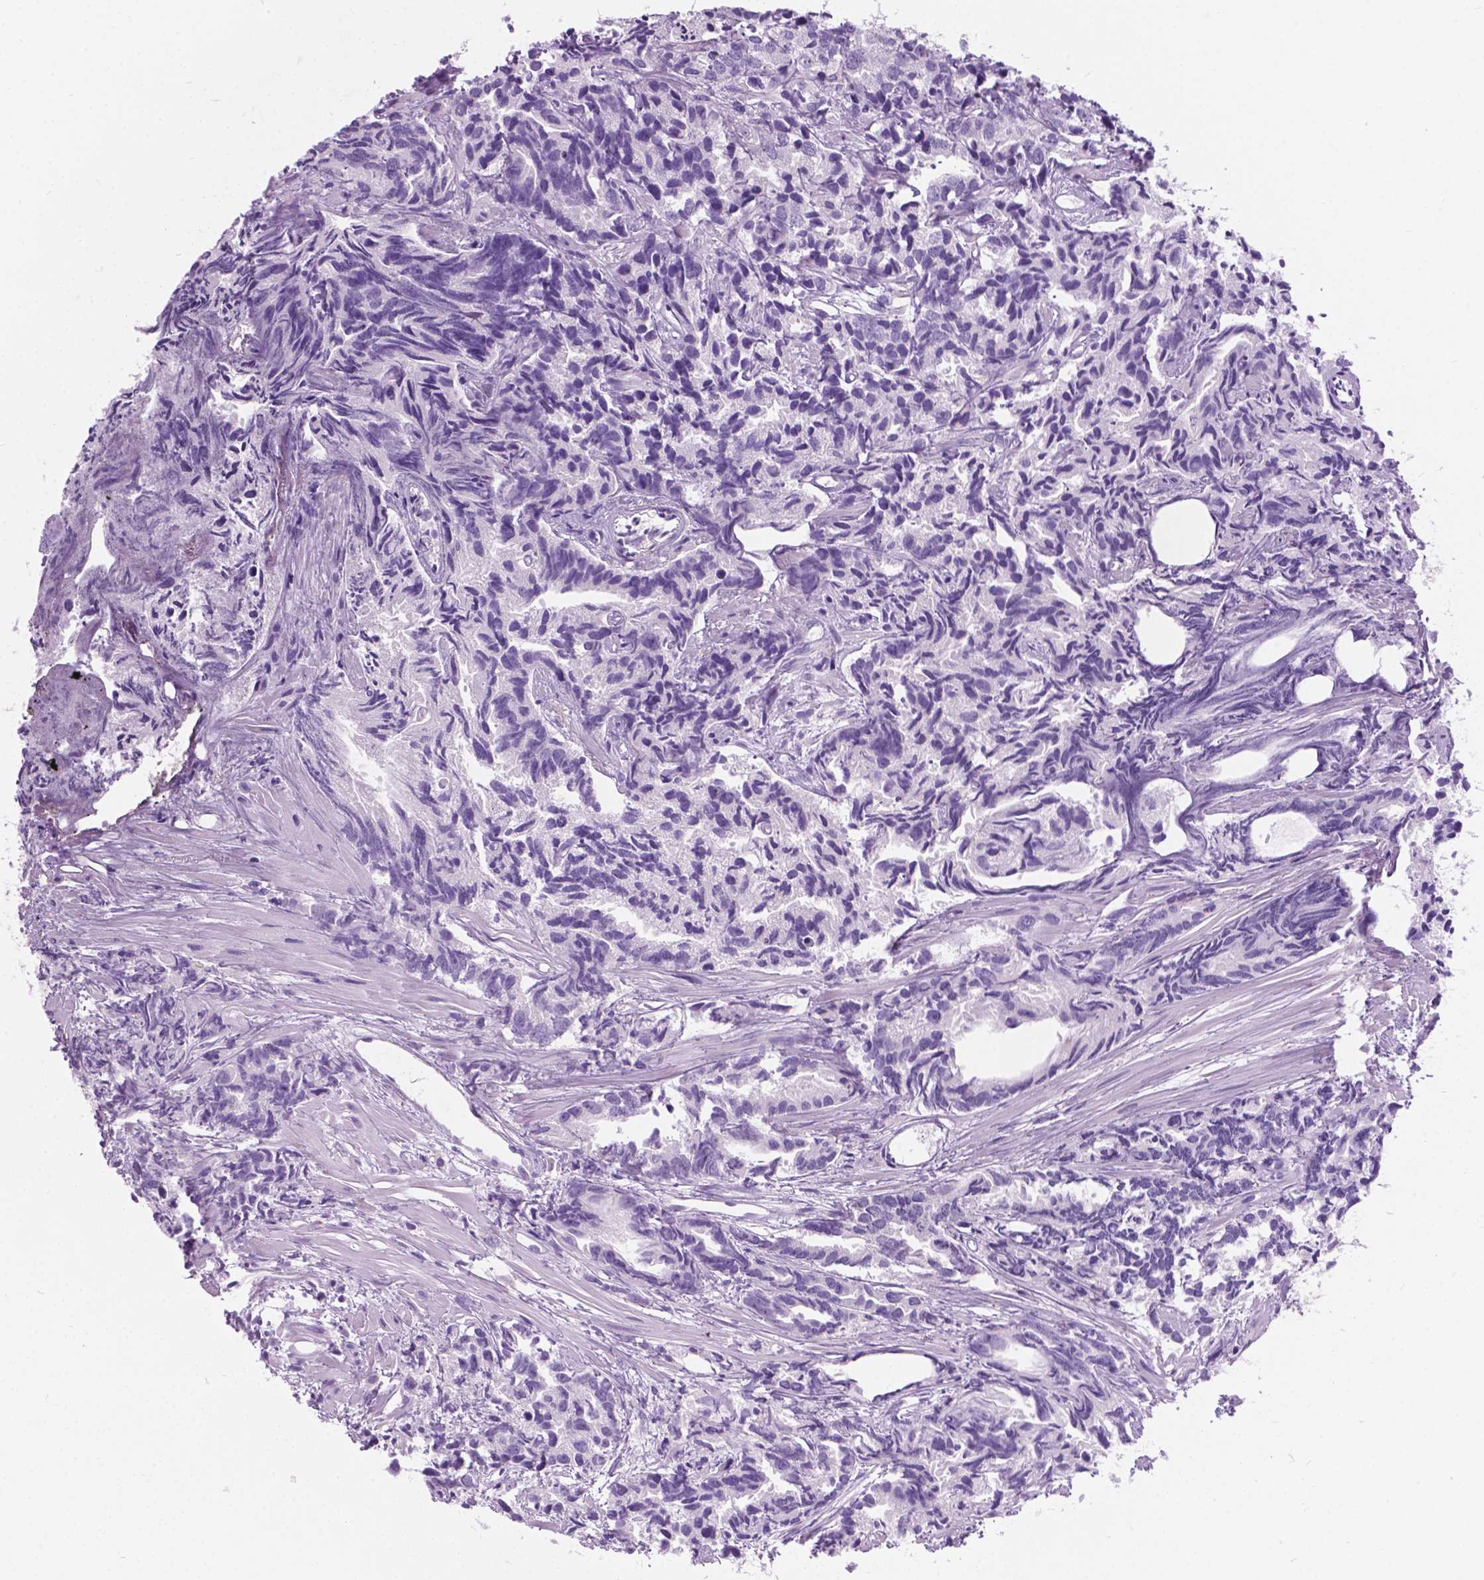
{"staining": {"intensity": "negative", "quantity": "none", "location": "none"}, "tissue": "prostate cancer", "cell_type": "Tumor cells", "image_type": "cancer", "snomed": [{"axis": "morphology", "description": "Adenocarcinoma, High grade"}, {"axis": "topography", "description": "Prostate"}], "caption": "DAB immunohistochemical staining of high-grade adenocarcinoma (prostate) exhibits no significant expression in tumor cells.", "gene": "ARMS2", "patient": {"sex": "male", "age": 79}}